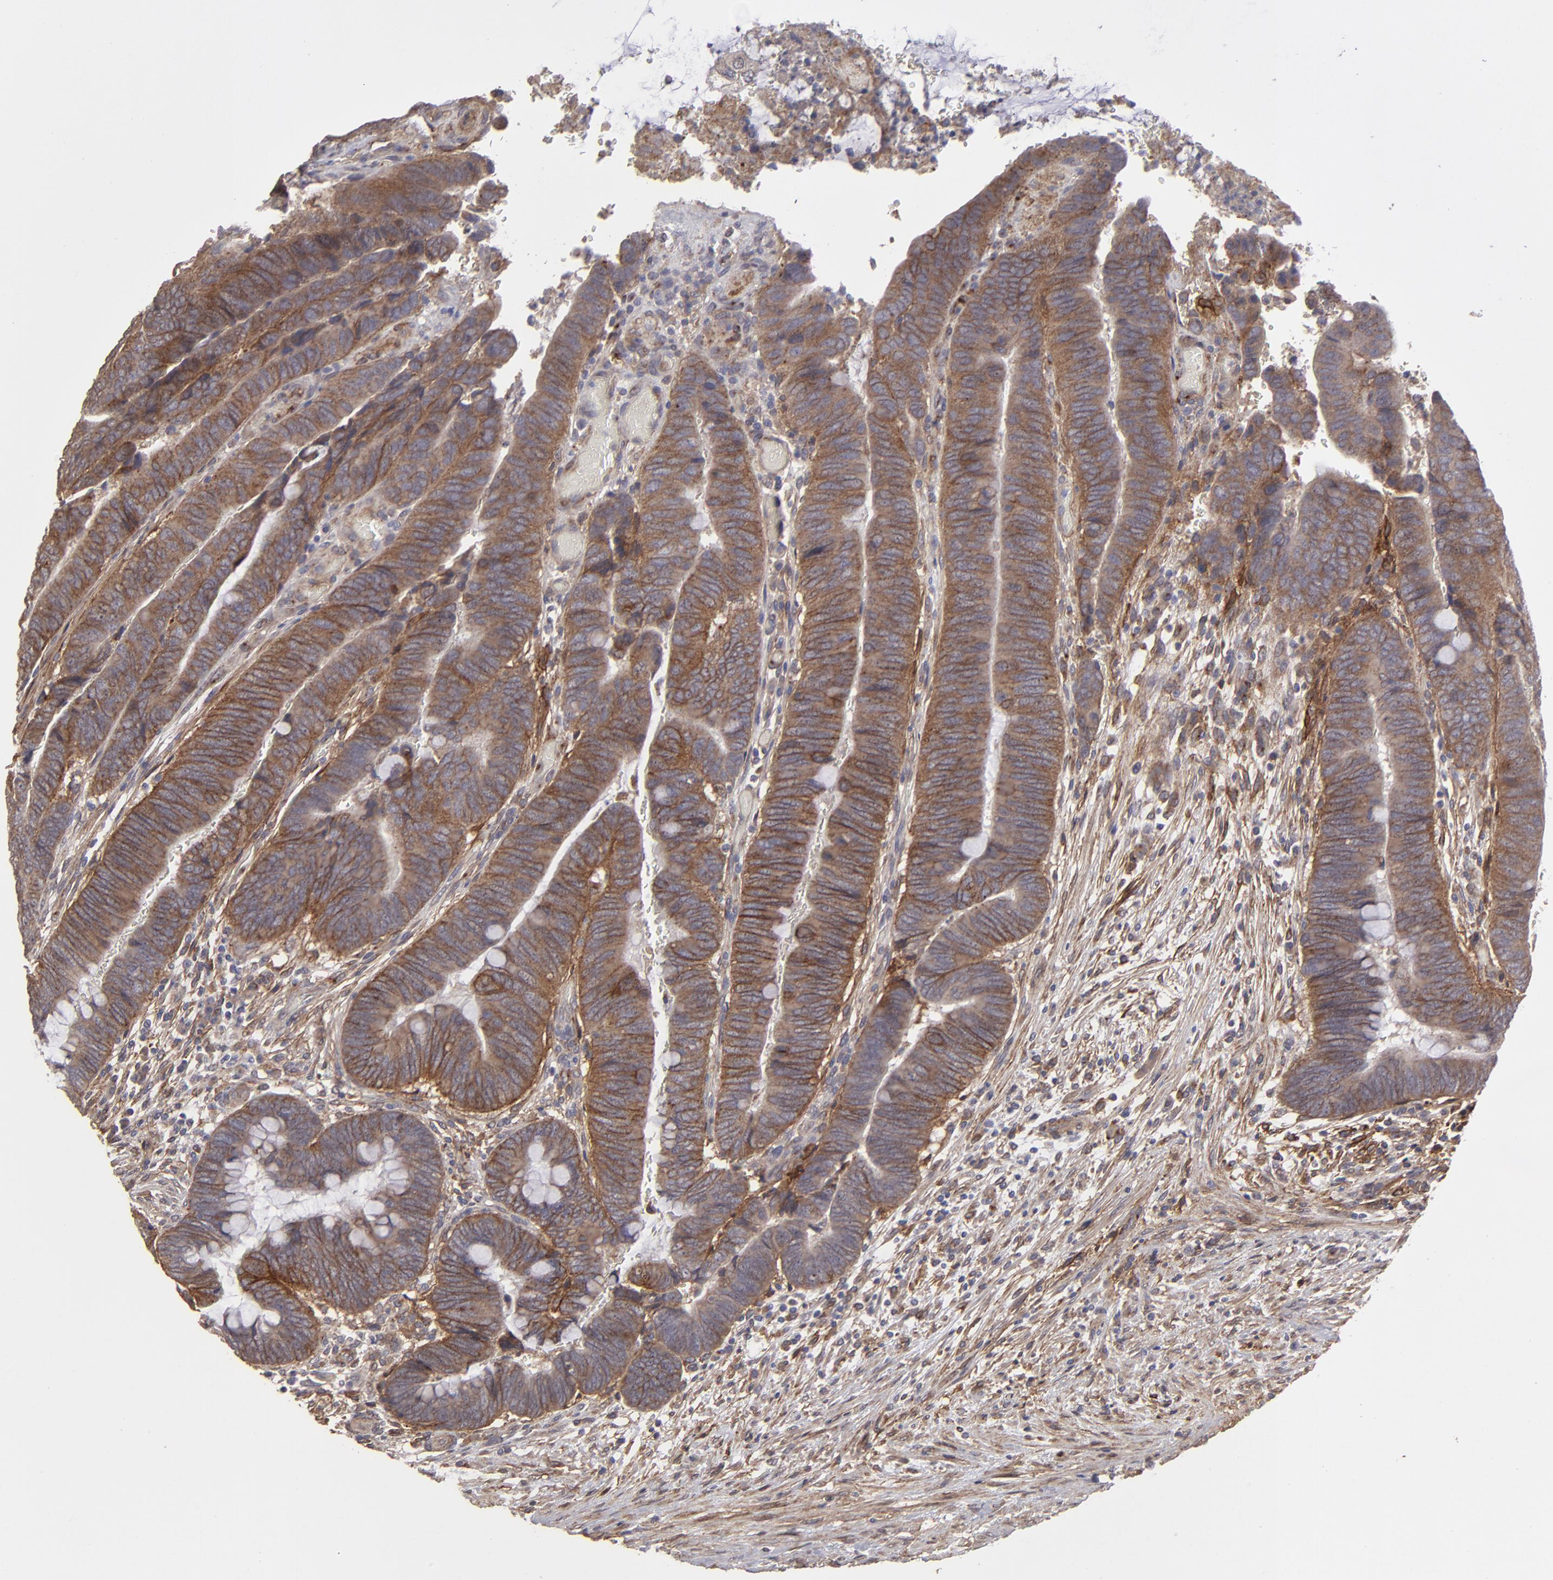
{"staining": {"intensity": "moderate", "quantity": ">75%", "location": "cytoplasmic/membranous"}, "tissue": "colorectal cancer", "cell_type": "Tumor cells", "image_type": "cancer", "snomed": [{"axis": "morphology", "description": "Normal tissue, NOS"}, {"axis": "morphology", "description": "Adenocarcinoma, NOS"}, {"axis": "topography", "description": "Rectum"}], "caption": "Colorectal cancer (adenocarcinoma) stained with a brown dye shows moderate cytoplasmic/membranous positive staining in approximately >75% of tumor cells.", "gene": "ITGB5", "patient": {"sex": "male", "age": 92}}